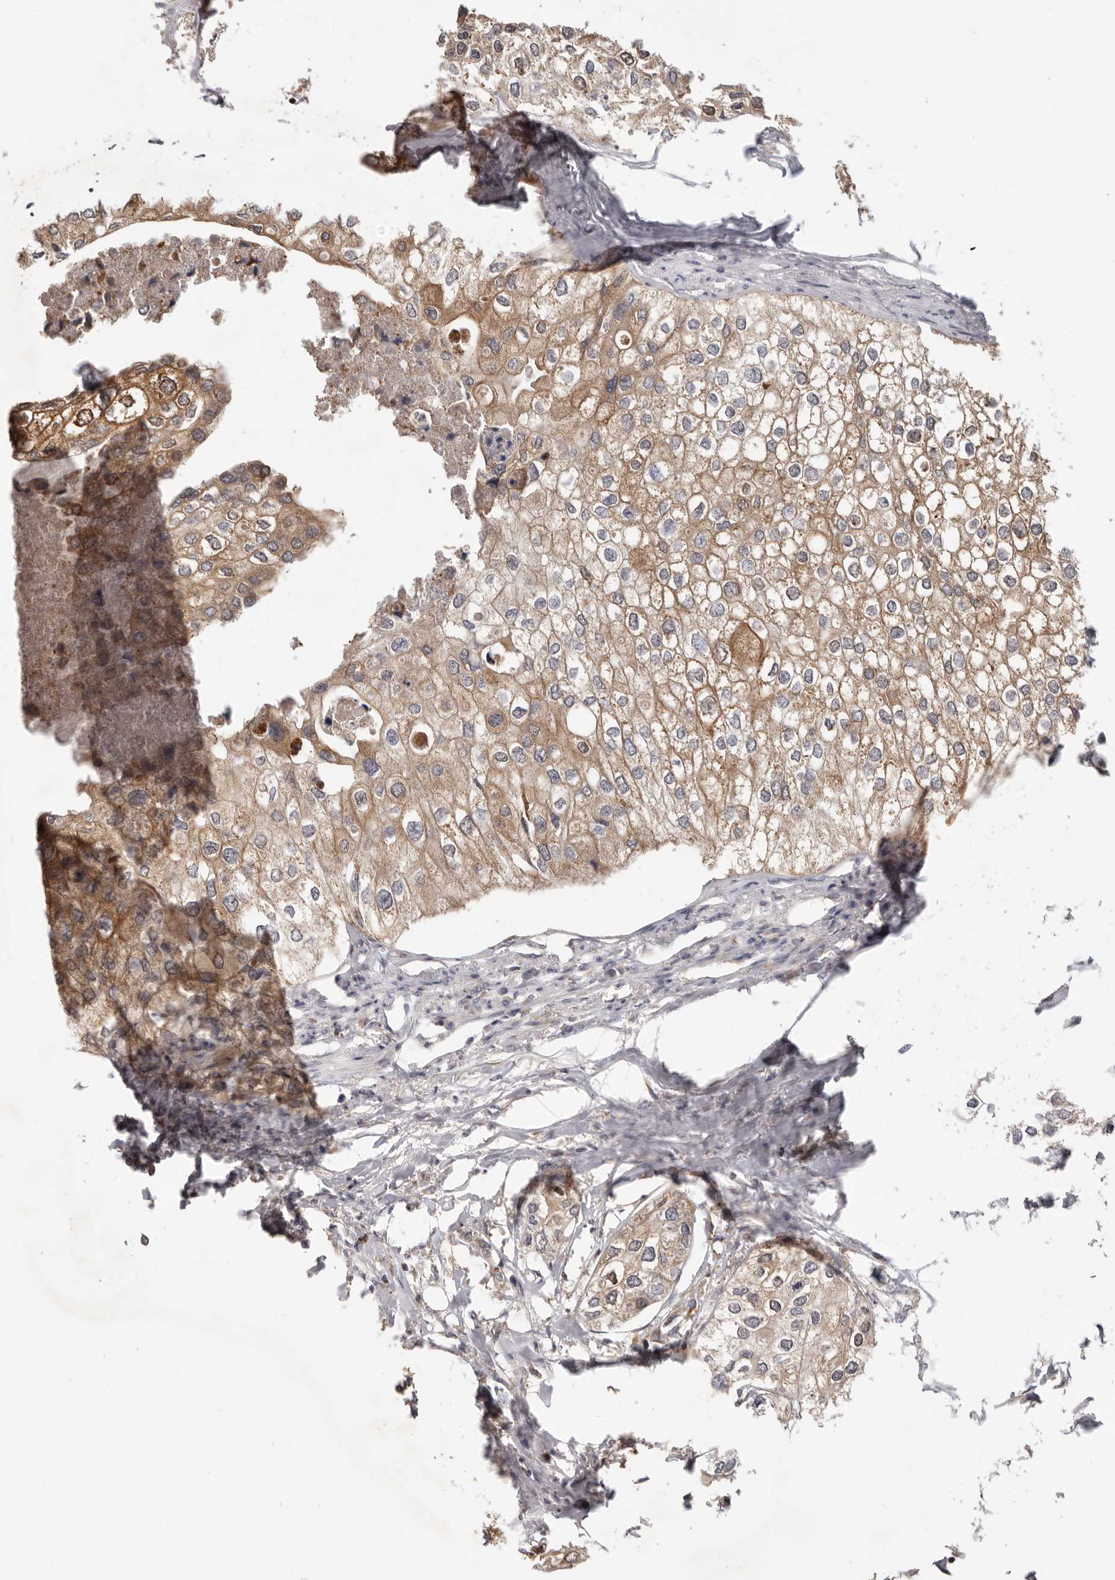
{"staining": {"intensity": "moderate", "quantity": "25%-75%", "location": "cytoplasmic/membranous"}, "tissue": "urothelial cancer", "cell_type": "Tumor cells", "image_type": "cancer", "snomed": [{"axis": "morphology", "description": "Urothelial carcinoma, High grade"}, {"axis": "topography", "description": "Urinary bladder"}], "caption": "Immunohistochemistry of urothelial cancer shows medium levels of moderate cytoplasmic/membranous staining in about 25%-75% of tumor cells.", "gene": "LRP6", "patient": {"sex": "male", "age": 64}}